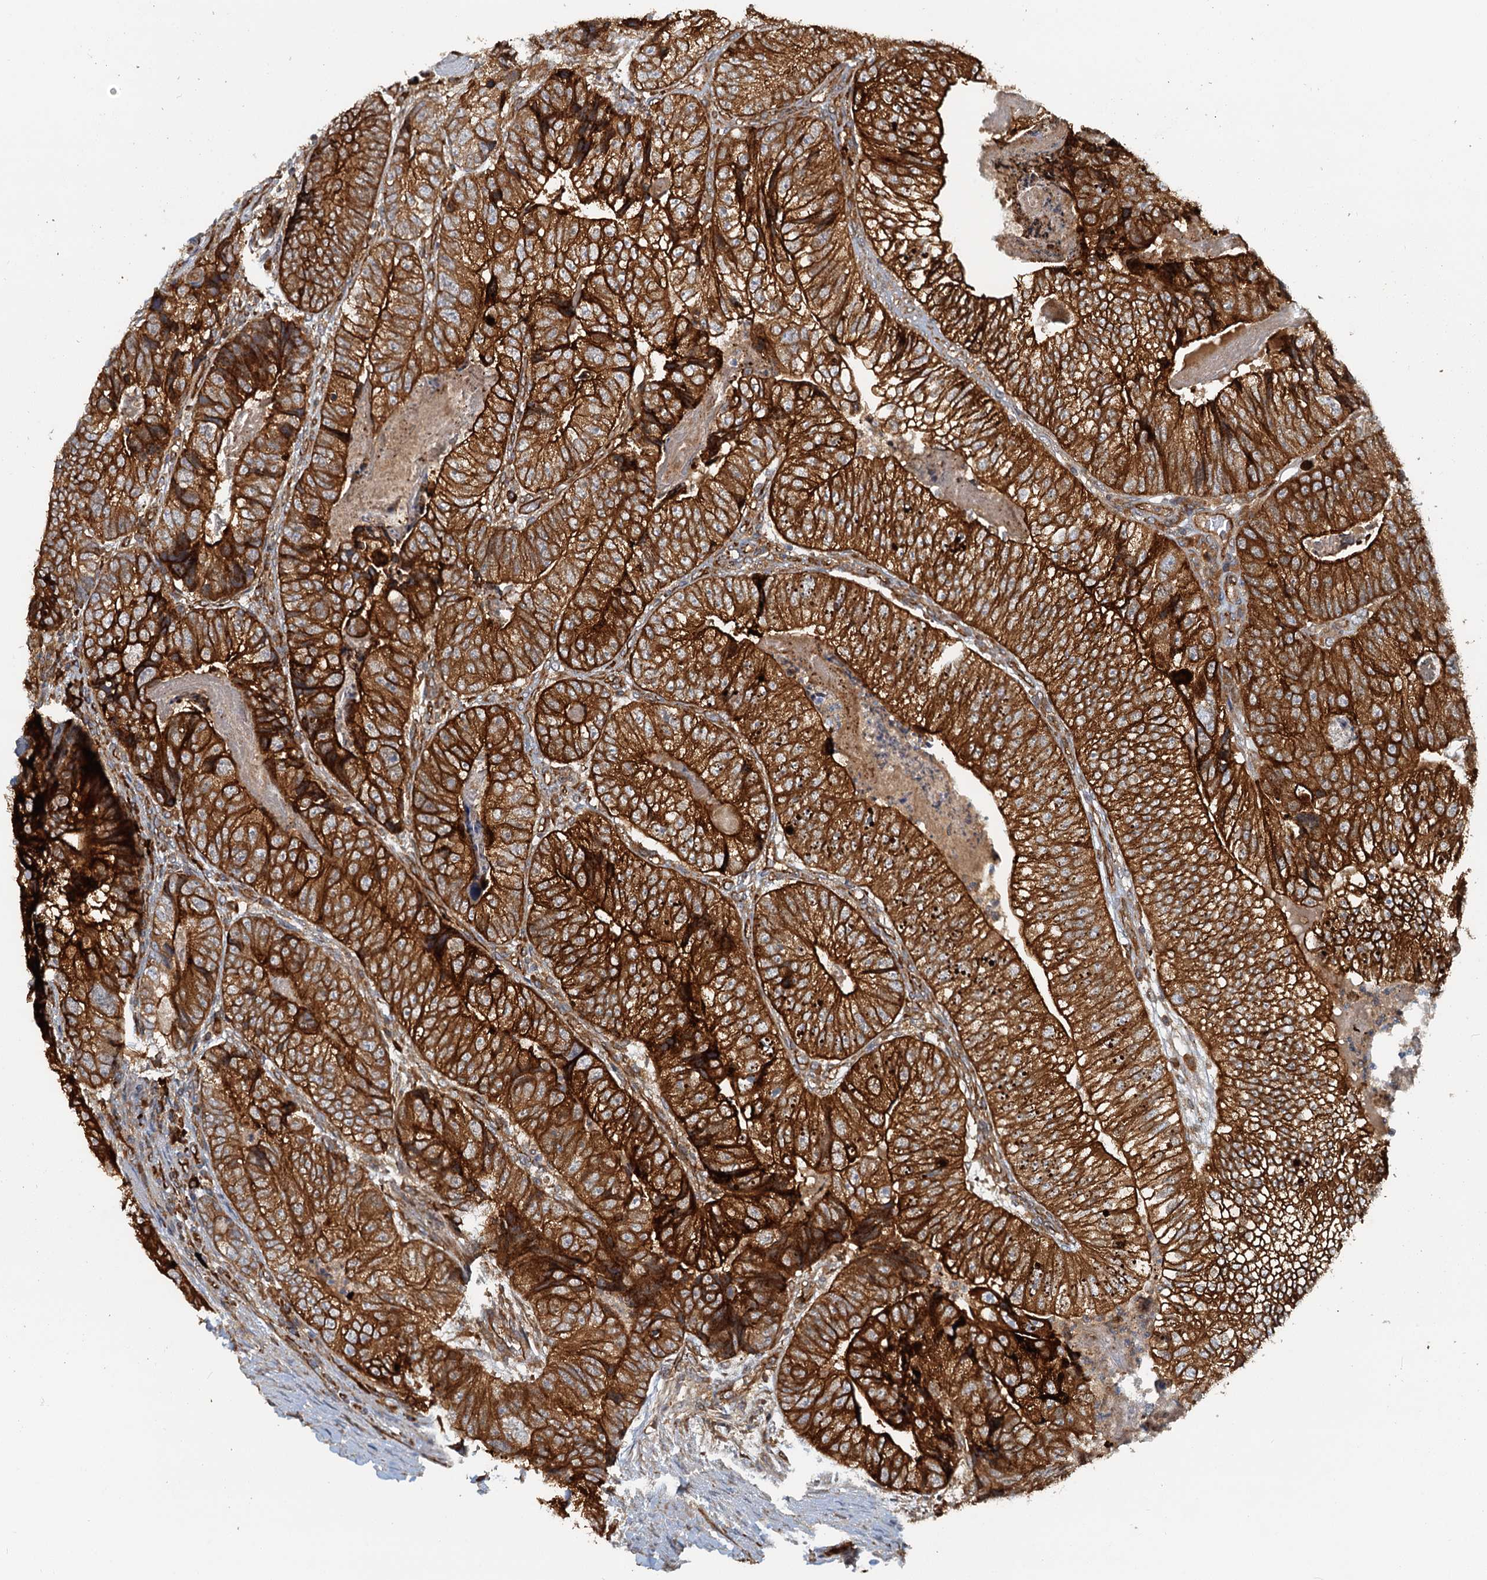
{"staining": {"intensity": "strong", "quantity": ">75%", "location": "cytoplasmic/membranous"}, "tissue": "colorectal cancer", "cell_type": "Tumor cells", "image_type": "cancer", "snomed": [{"axis": "morphology", "description": "Adenocarcinoma, NOS"}, {"axis": "topography", "description": "Colon"}], "caption": "Immunohistochemical staining of adenocarcinoma (colorectal) shows high levels of strong cytoplasmic/membranous protein staining in approximately >75% of tumor cells.", "gene": "NIPAL3", "patient": {"sex": "female", "age": 67}}